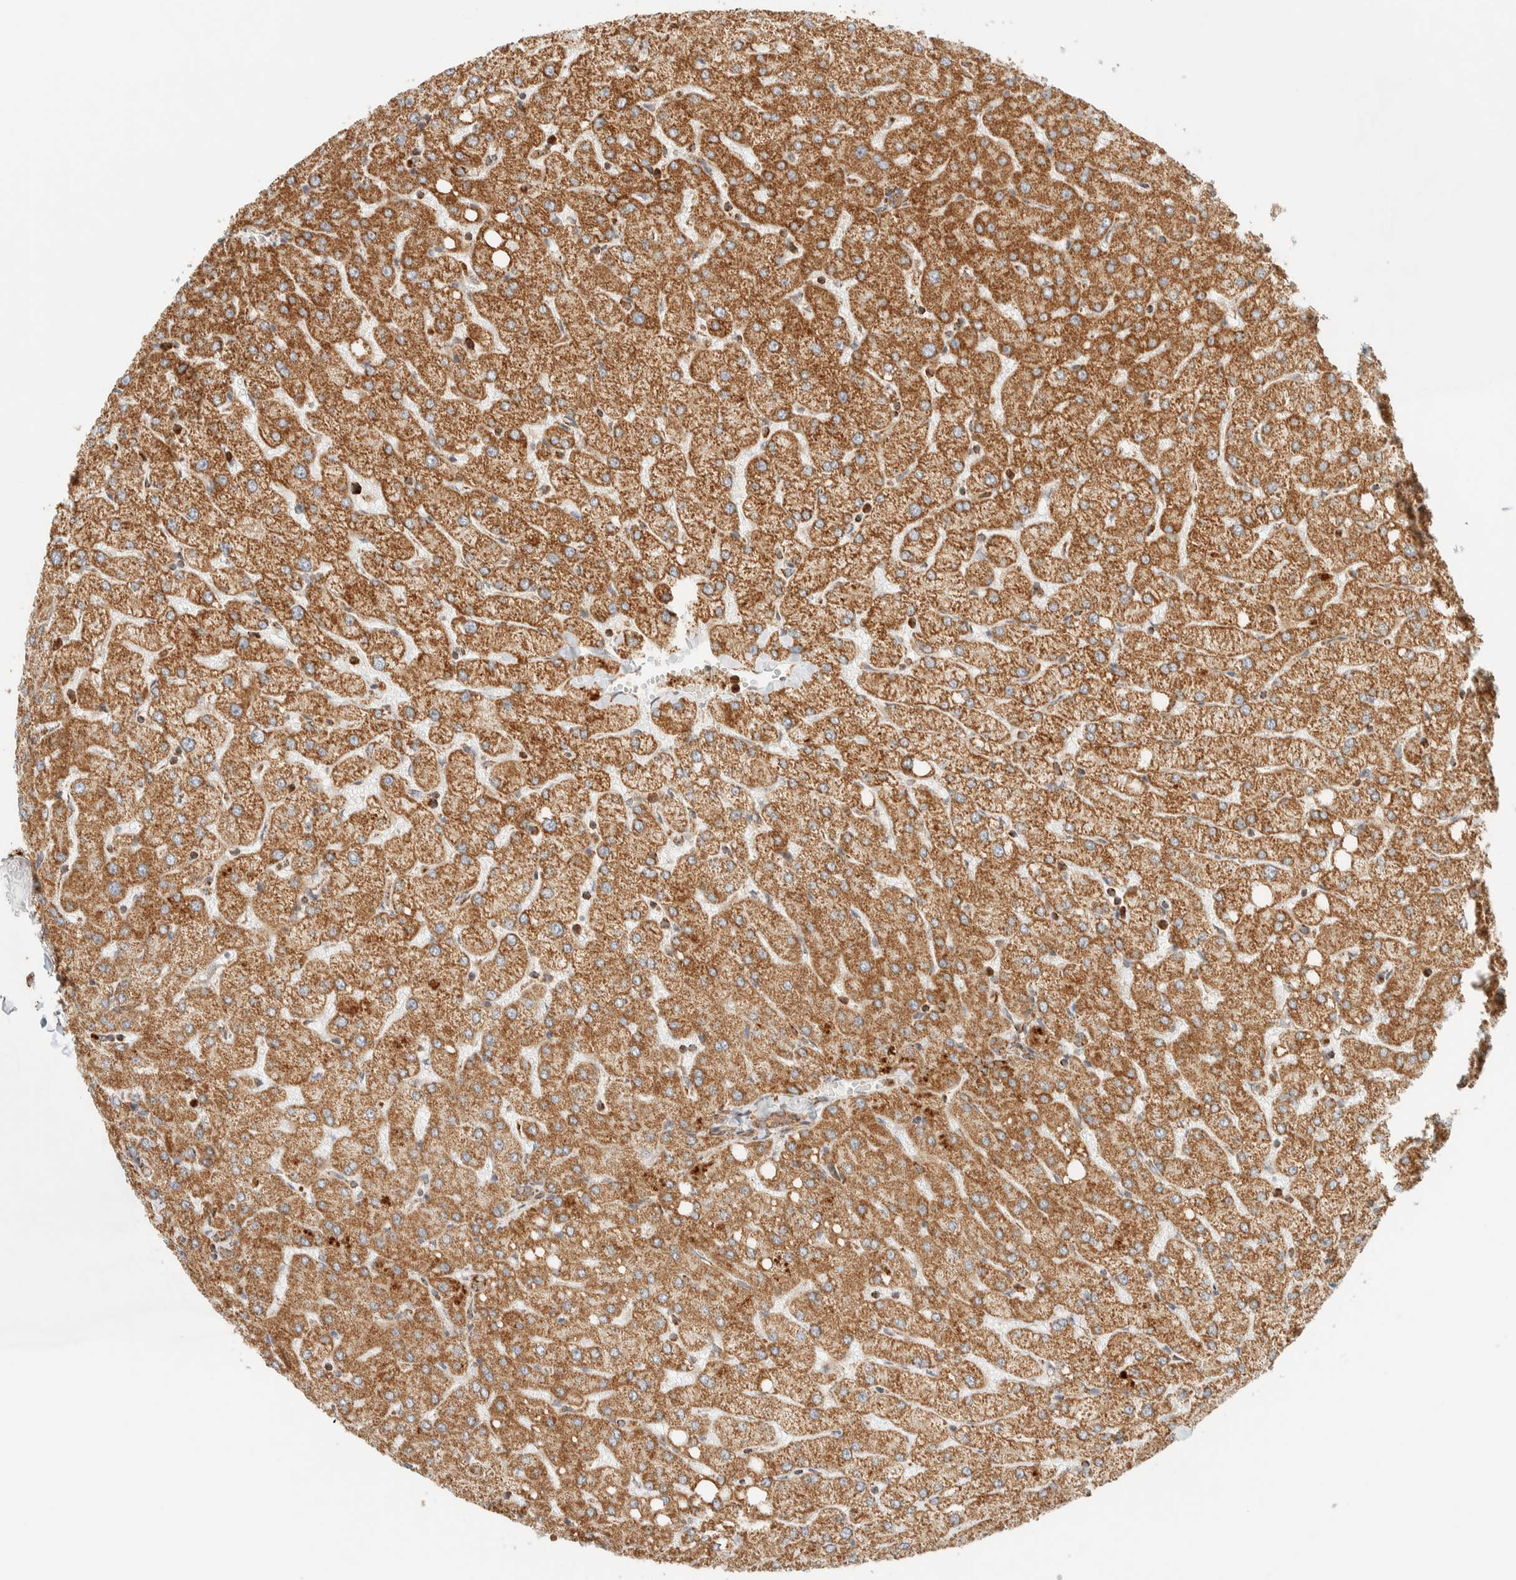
{"staining": {"intensity": "moderate", "quantity": ">75%", "location": "cytoplasmic/membranous"}, "tissue": "liver", "cell_type": "Cholangiocytes", "image_type": "normal", "snomed": [{"axis": "morphology", "description": "Normal tissue, NOS"}, {"axis": "topography", "description": "Liver"}], "caption": "Immunohistochemical staining of unremarkable liver shows >75% levels of moderate cytoplasmic/membranous protein expression in about >75% of cholangiocytes. The staining was performed using DAB, with brown indicating positive protein expression. Nuclei are stained blue with hematoxylin.", "gene": "KIFAP3", "patient": {"sex": "female", "age": 54}}